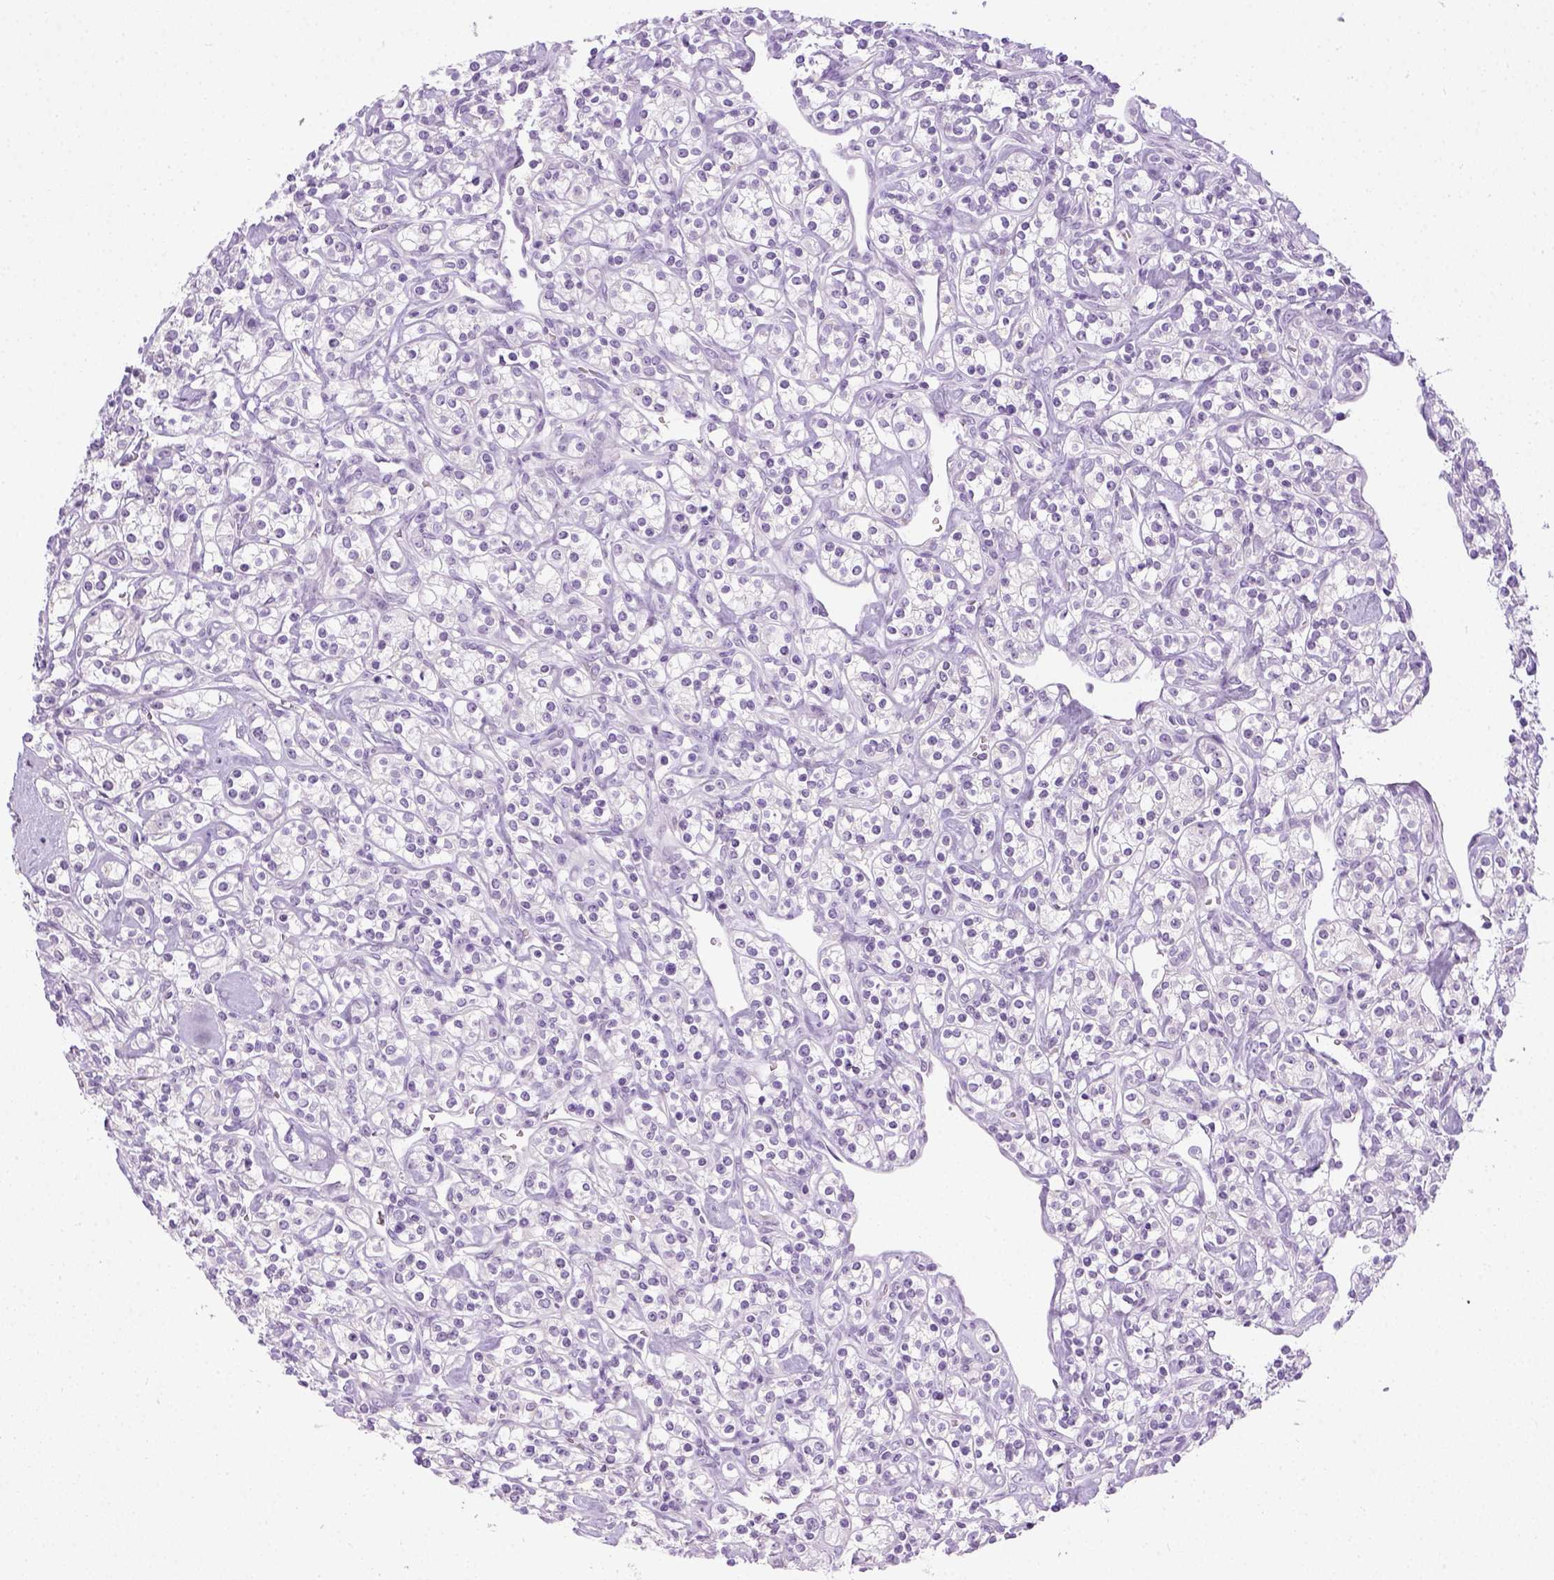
{"staining": {"intensity": "negative", "quantity": "none", "location": "none"}, "tissue": "renal cancer", "cell_type": "Tumor cells", "image_type": "cancer", "snomed": [{"axis": "morphology", "description": "Adenocarcinoma, NOS"}, {"axis": "topography", "description": "Kidney"}], "caption": "The photomicrograph reveals no significant positivity in tumor cells of renal cancer (adenocarcinoma).", "gene": "LGSN", "patient": {"sex": "male", "age": 77}}